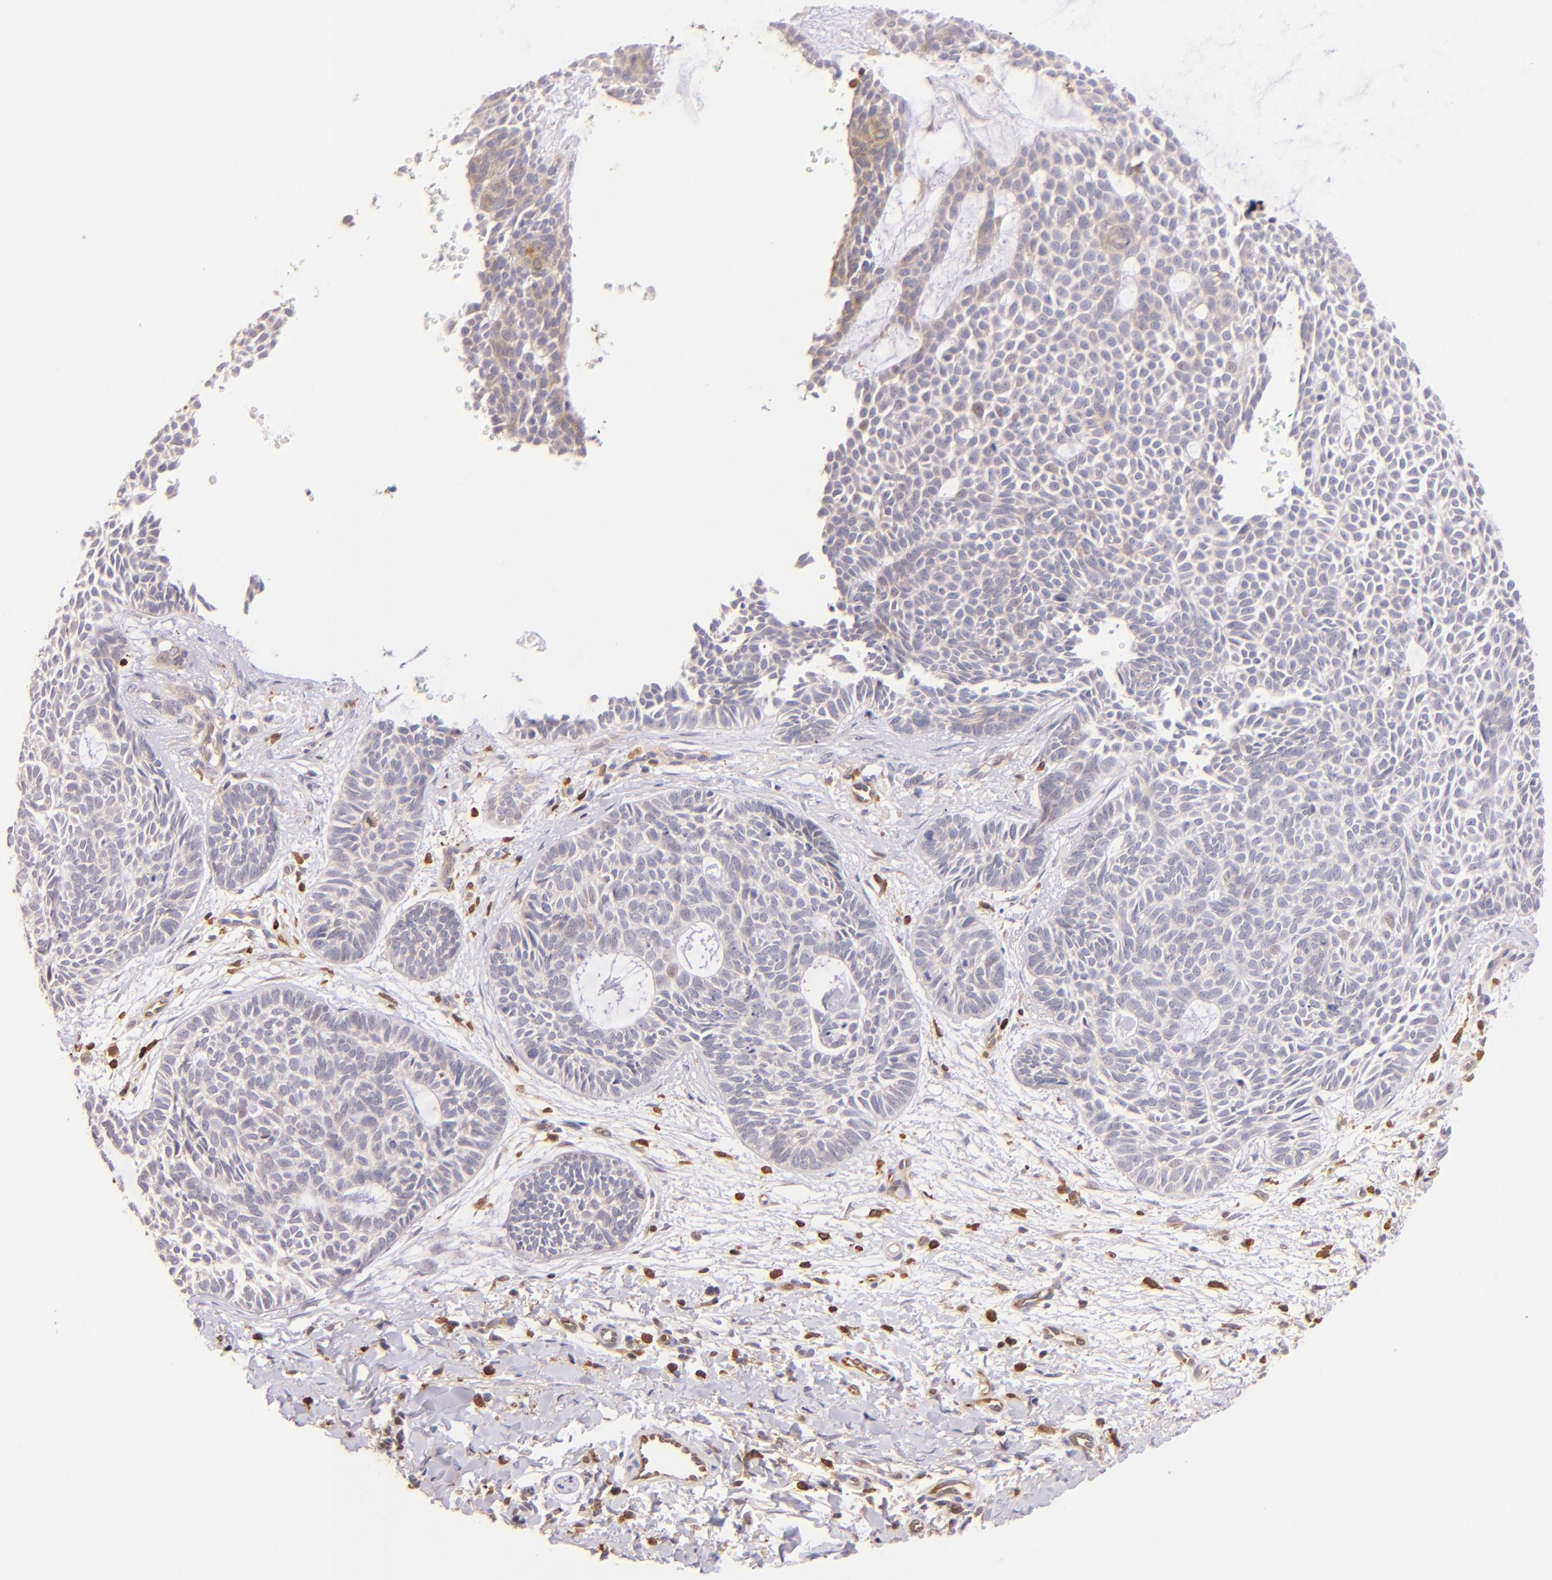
{"staining": {"intensity": "weak", "quantity": "<25%", "location": "cytoplasmic/membranous"}, "tissue": "skin cancer", "cell_type": "Tumor cells", "image_type": "cancer", "snomed": [{"axis": "morphology", "description": "Basal cell carcinoma"}, {"axis": "topography", "description": "Skin"}], "caption": "Skin cancer was stained to show a protein in brown. There is no significant expression in tumor cells.", "gene": "BTK", "patient": {"sex": "male", "age": 75}}